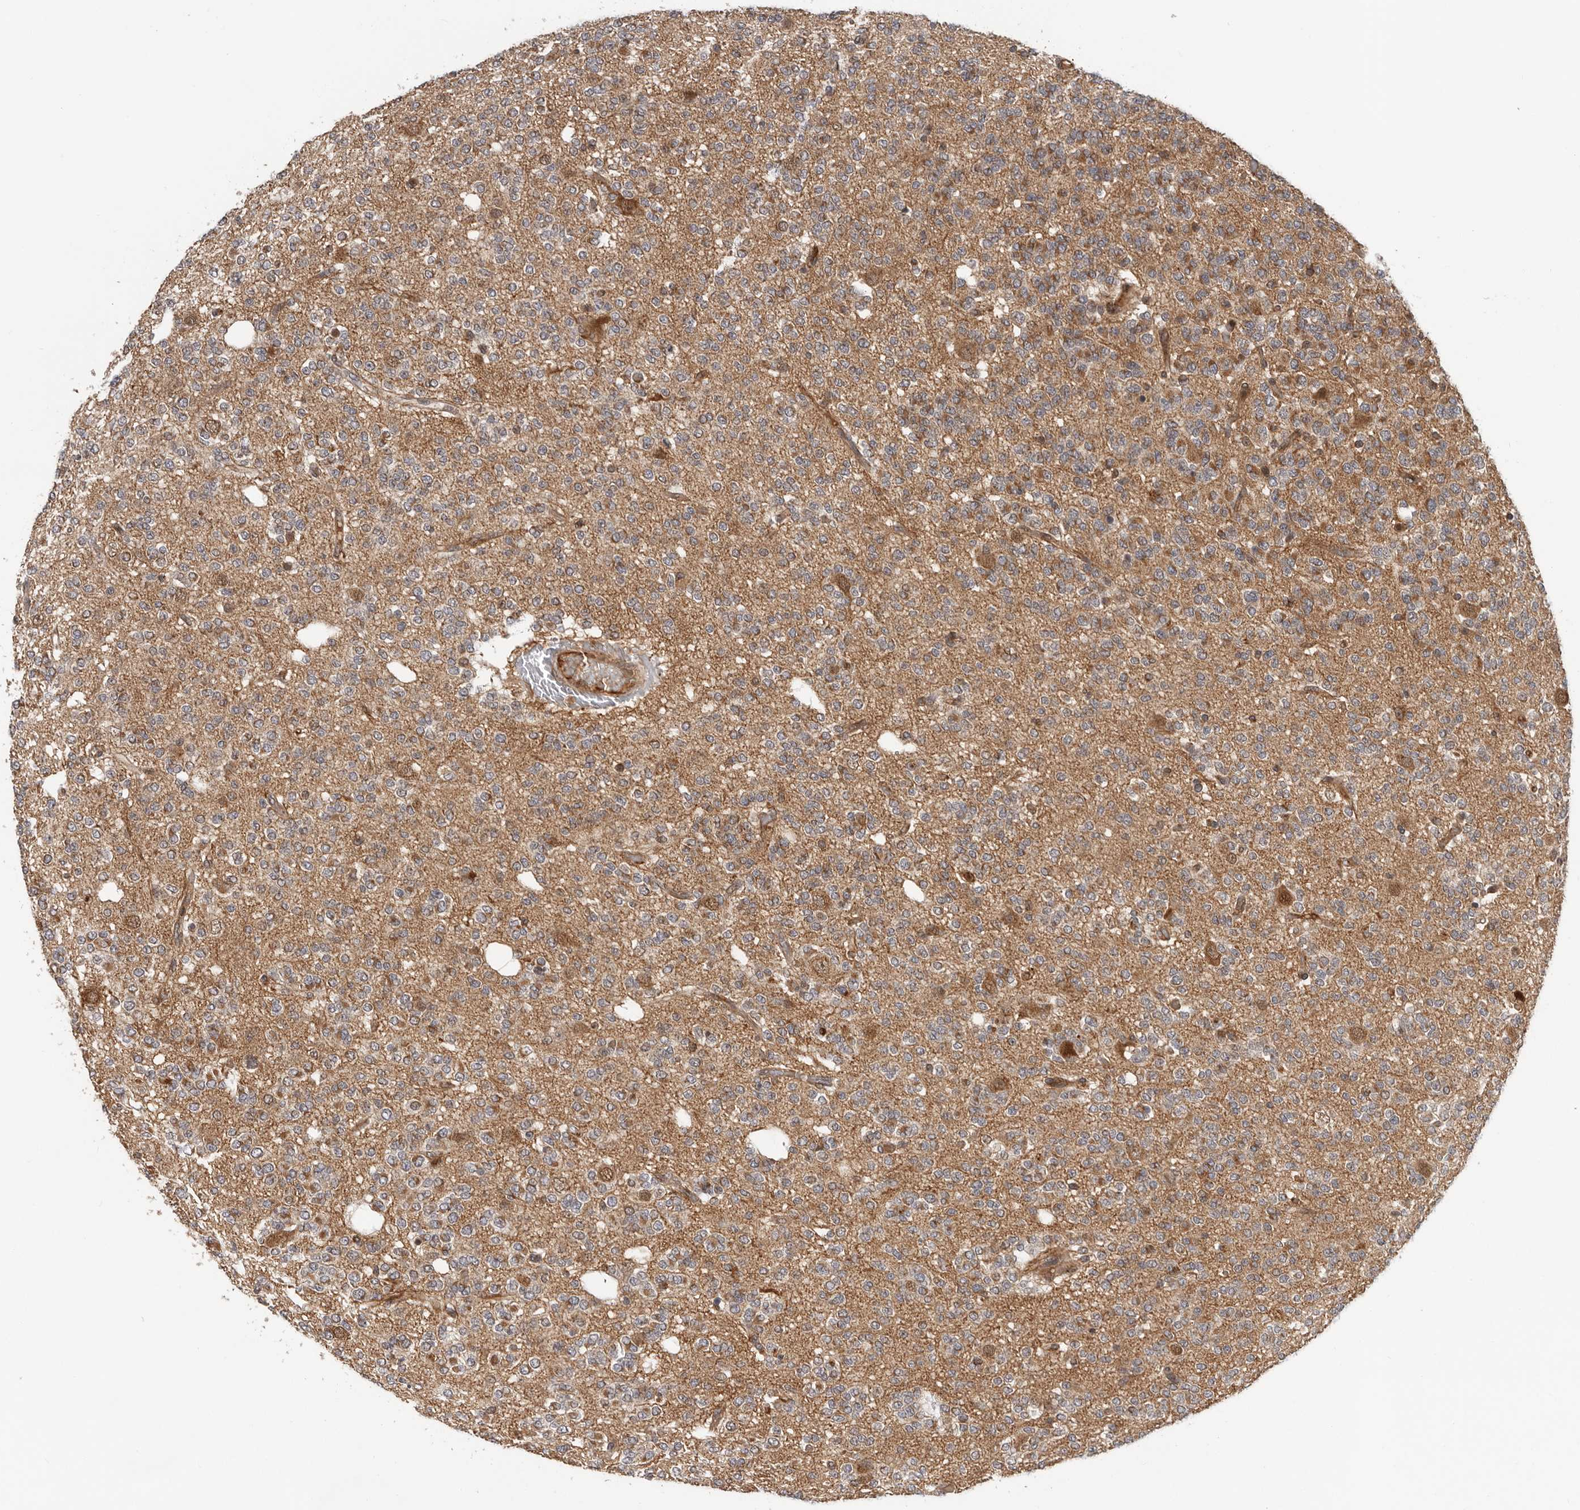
{"staining": {"intensity": "moderate", "quantity": "25%-75%", "location": "cytoplasmic/membranous"}, "tissue": "glioma", "cell_type": "Tumor cells", "image_type": "cancer", "snomed": [{"axis": "morphology", "description": "Glioma, malignant, Low grade"}, {"axis": "topography", "description": "Brain"}], "caption": "There is medium levels of moderate cytoplasmic/membranous positivity in tumor cells of glioma, as demonstrated by immunohistochemical staining (brown color).", "gene": "RNF157", "patient": {"sex": "male", "age": 38}}